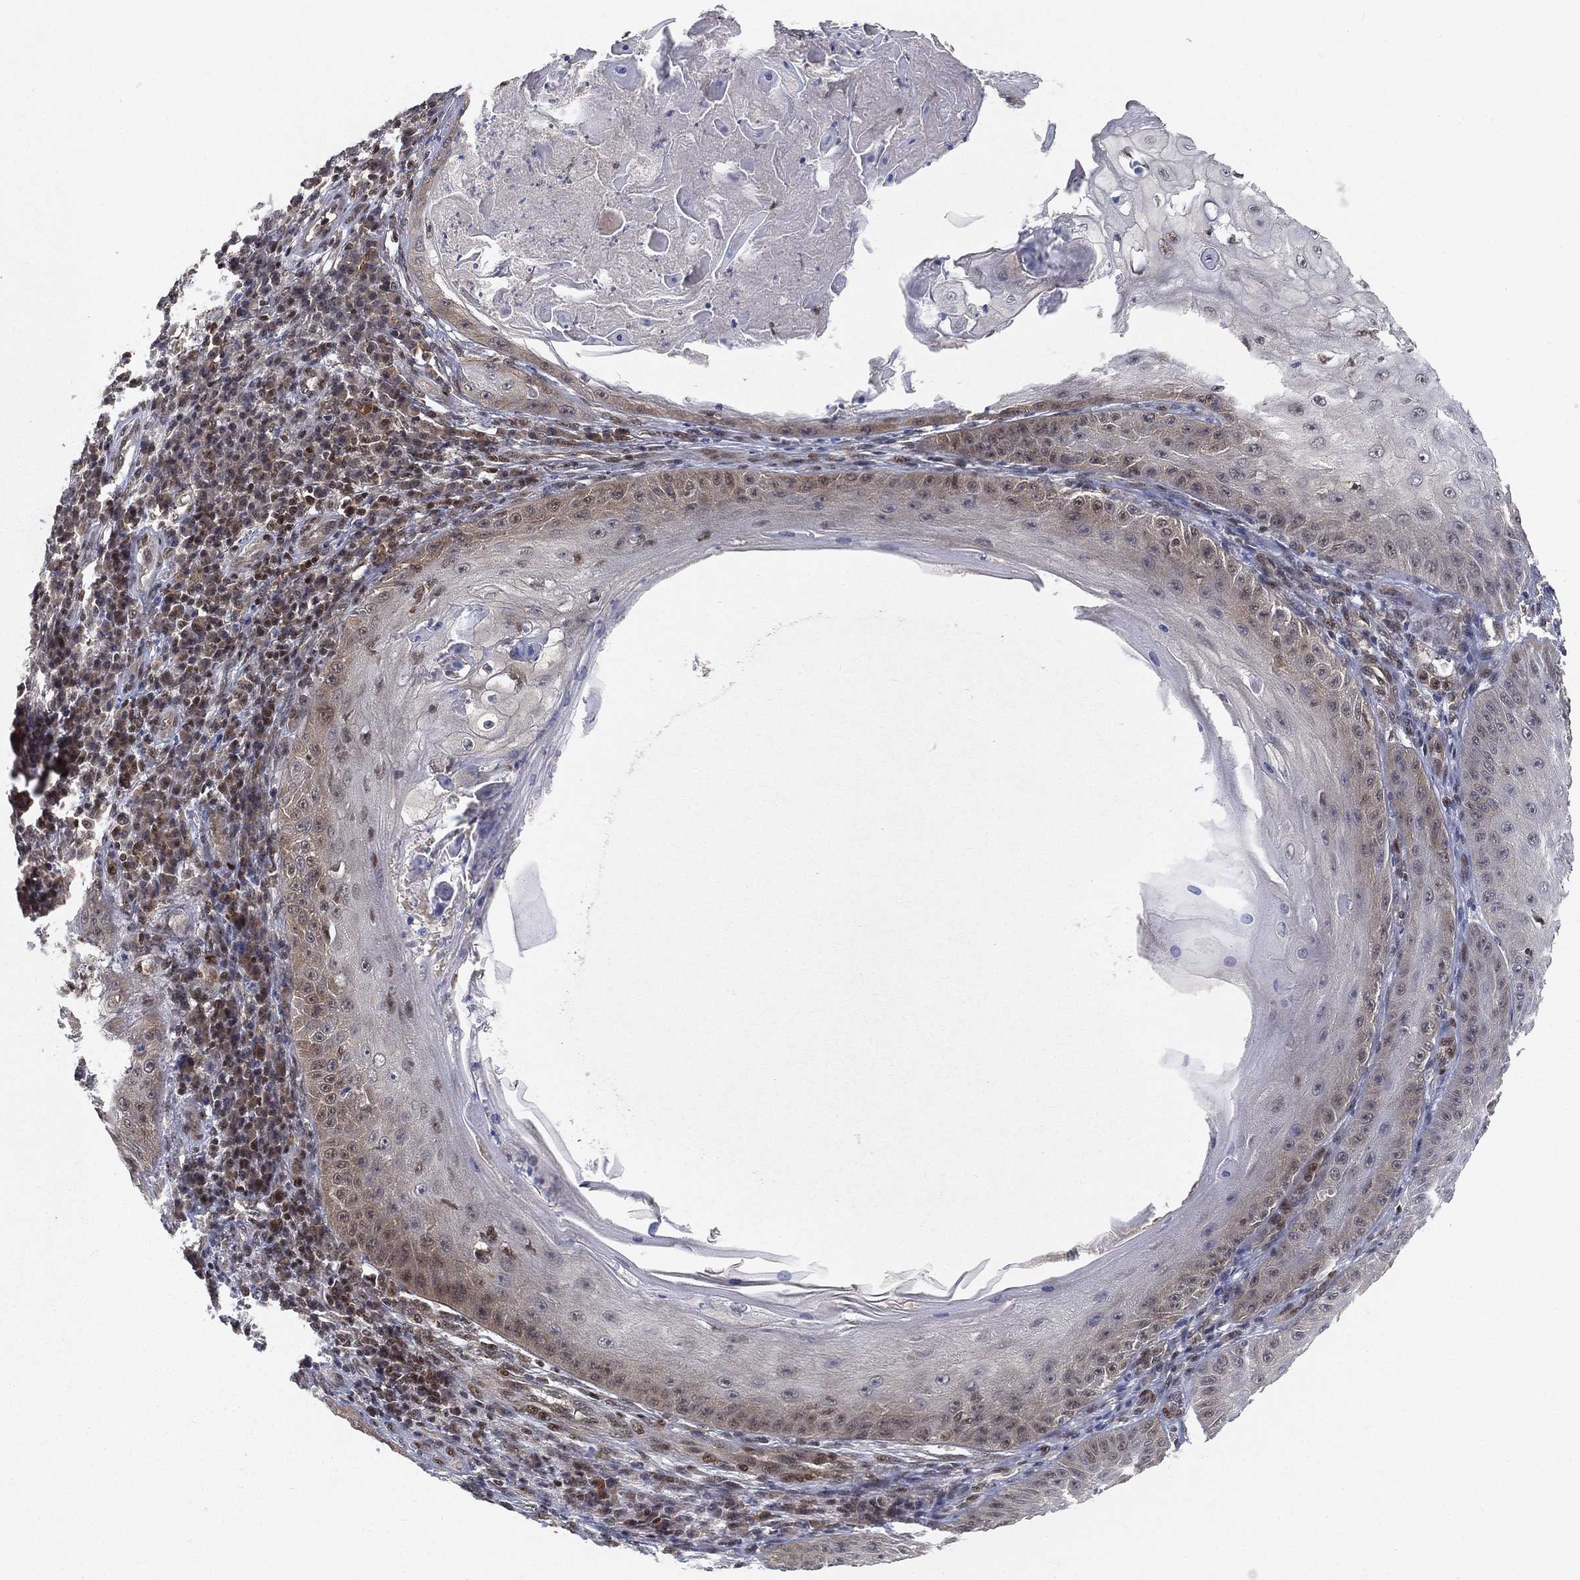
{"staining": {"intensity": "negative", "quantity": "none", "location": "none"}, "tissue": "skin cancer", "cell_type": "Tumor cells", "image_type": "cancer", "snomed": [{"axis": "morphology", "description": "Squamous cell carcinoma, NOS"}, {"axis": "topography", "description": "Skin"}], "caption": "Immunohistochemistry photomicrograph of neoplastic tissue: human skin cancer (squamous cell carcinoma) stained with DAB displays no significant protein staining in tumor cells. Nuclei are stained in blue.", "gene": "CRTC3", "patient": {"sex": "male", "age": 70}}